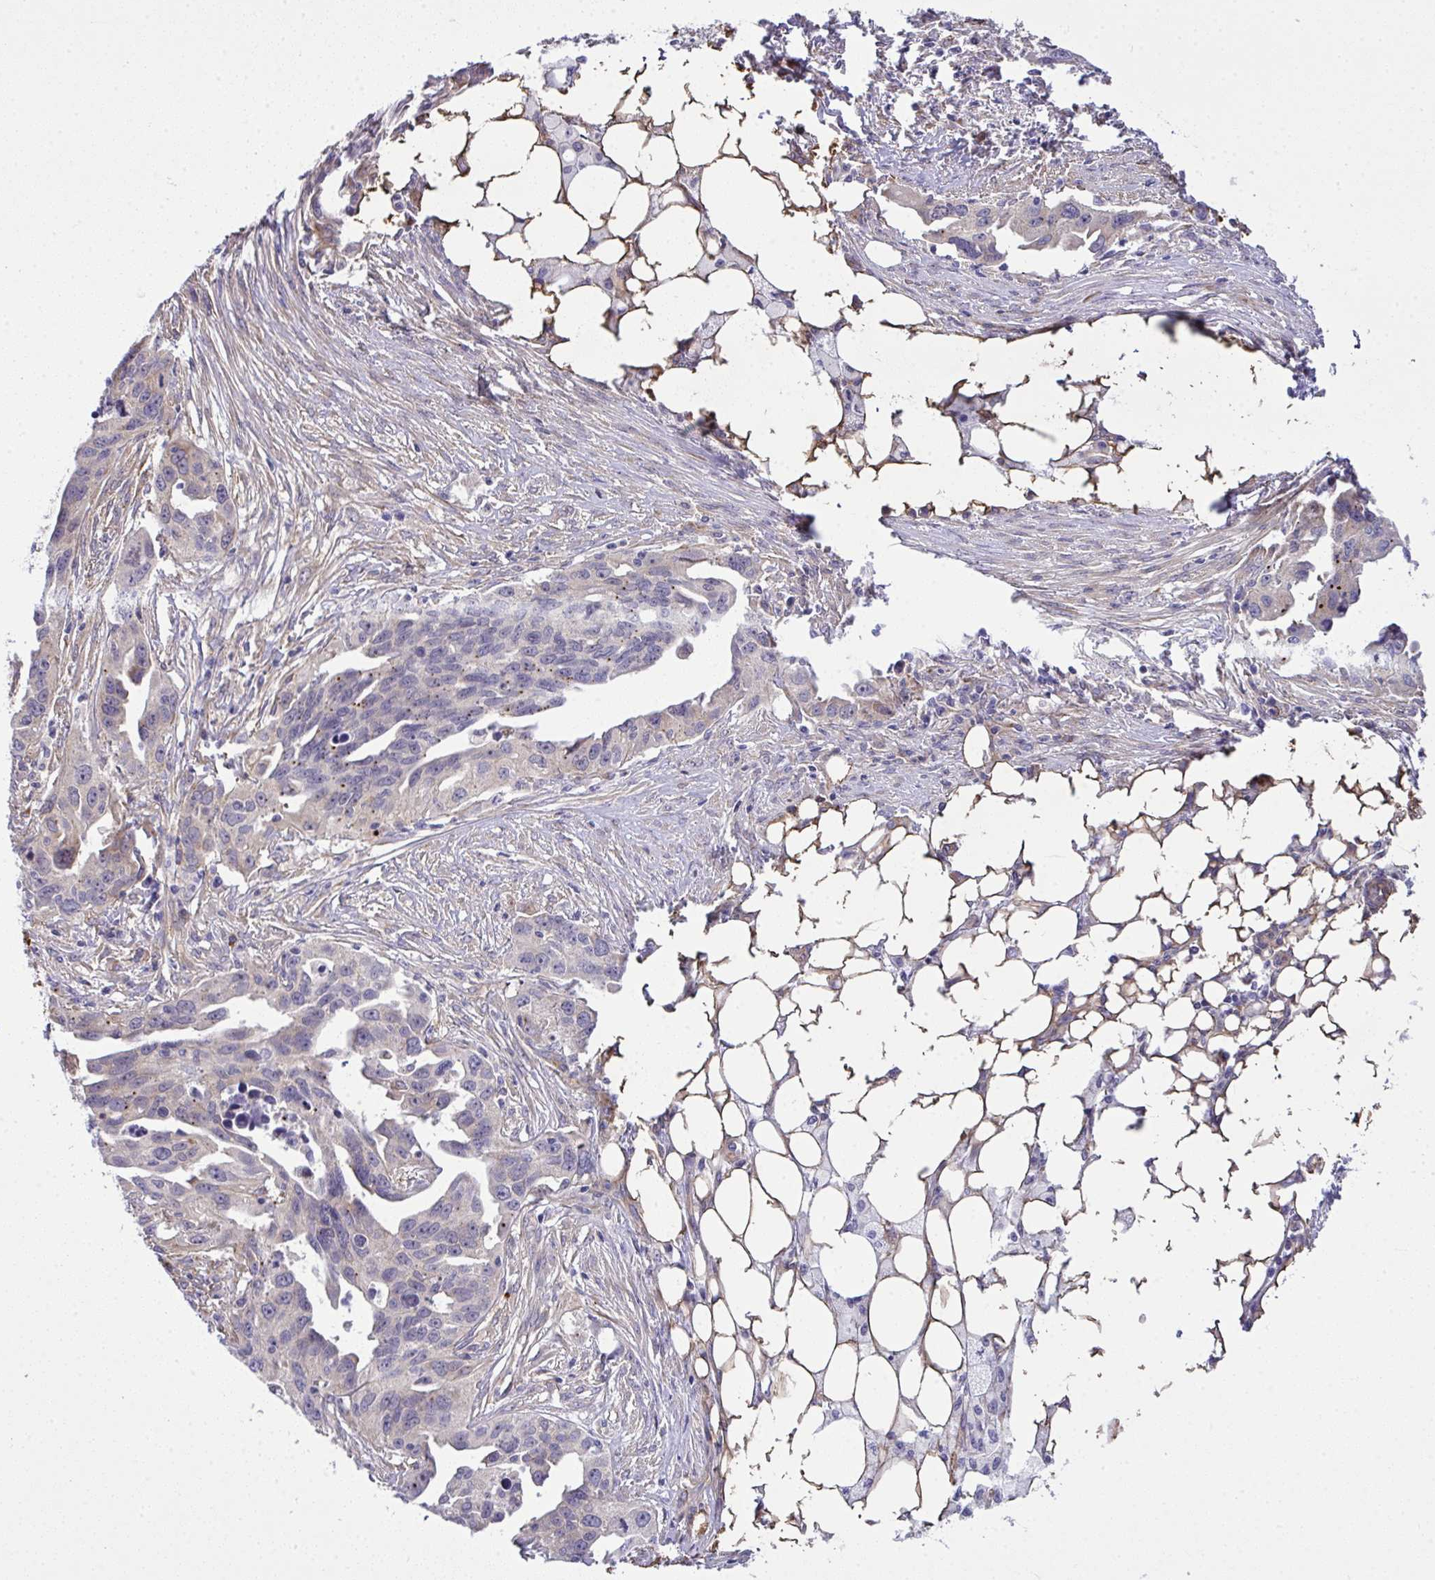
{"staining": {"intensity": "moderate", "quantity": "<25%", "location": "cytoplasmic/membranous"}, "tissue": "ovarian cancer", "cell_type": "Tumor cells", "image_type": "cancer", "snomed": [{"axis": "morphology", "description": "Carcinoma, endometroid"}, {"axis": "morphology", "description": "Cystadenocarcinoma, serous, NOS"}, {"axis": "topography", "description": "Ovary"}], "caption": "Immunohistochemical staining of human ovarian cancer displays low levels of moderate cytoplasmic/membranous protein staining in approximately <25% of tumor cells.", "gene": "RSKR", "patient": {"sex": "female", "age": 45}}